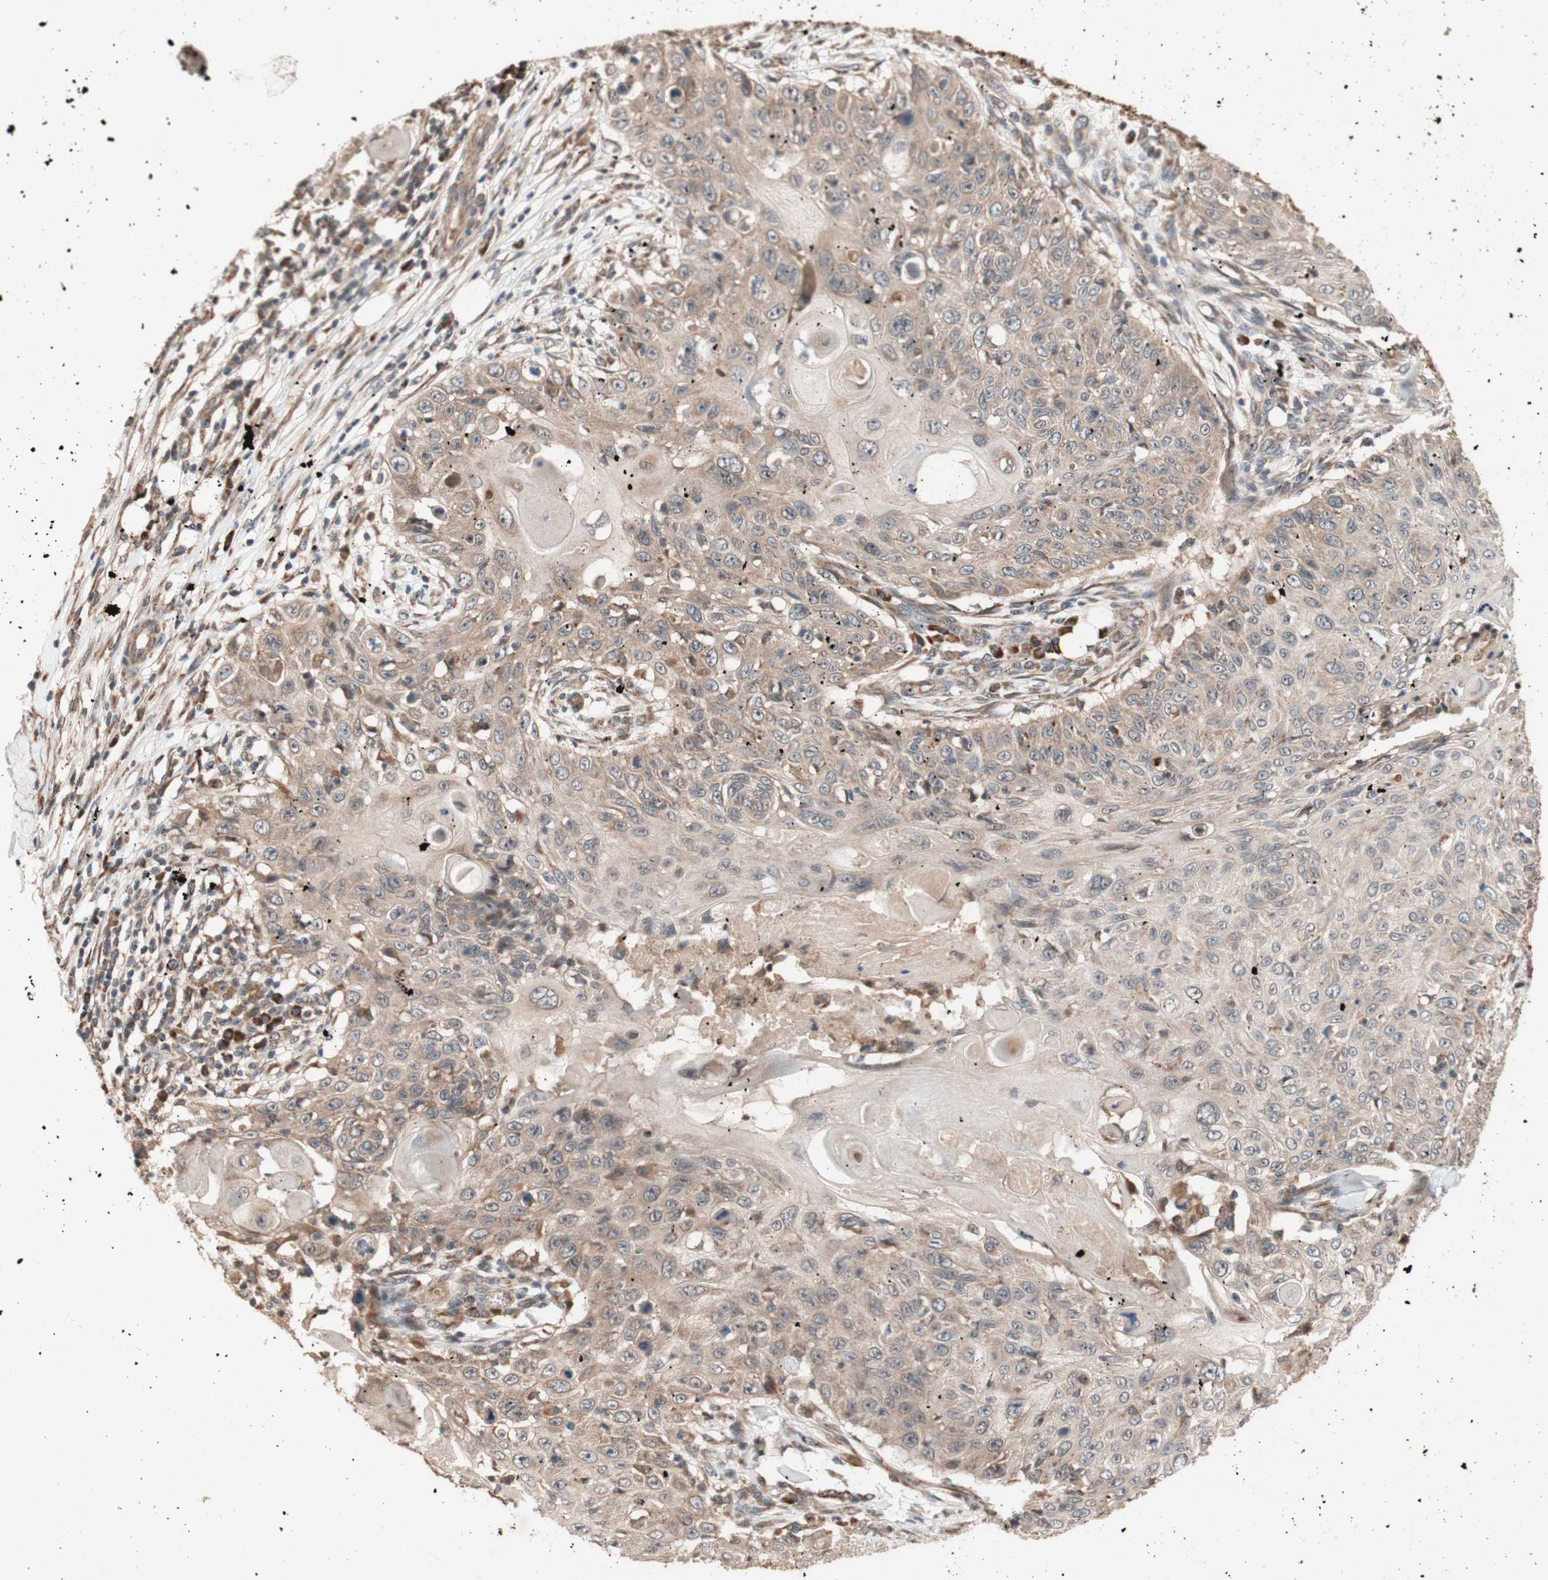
{"staining": {"intensity": "weak", "quantity": ">75%", "location": "cytoplasmic/membranous"}, "tissue": "skin cancer", "cell_type": "Tumor cells", "image_type": "cancer", "snomed": [{"axis": "morphology", "description": "Squamous cell carcinoma, NOS"}, {"axis": "topography", "description": "Skin"}], "caption": "Immunohistochemical staining of skin cancer (squamous cell carcinoma) shows low levels of weak cytoplasmic/membranous protein staining in about >75% of tumor cells.", "gene": "DDOST", "patient": {"sex": "male", "age": 86}}